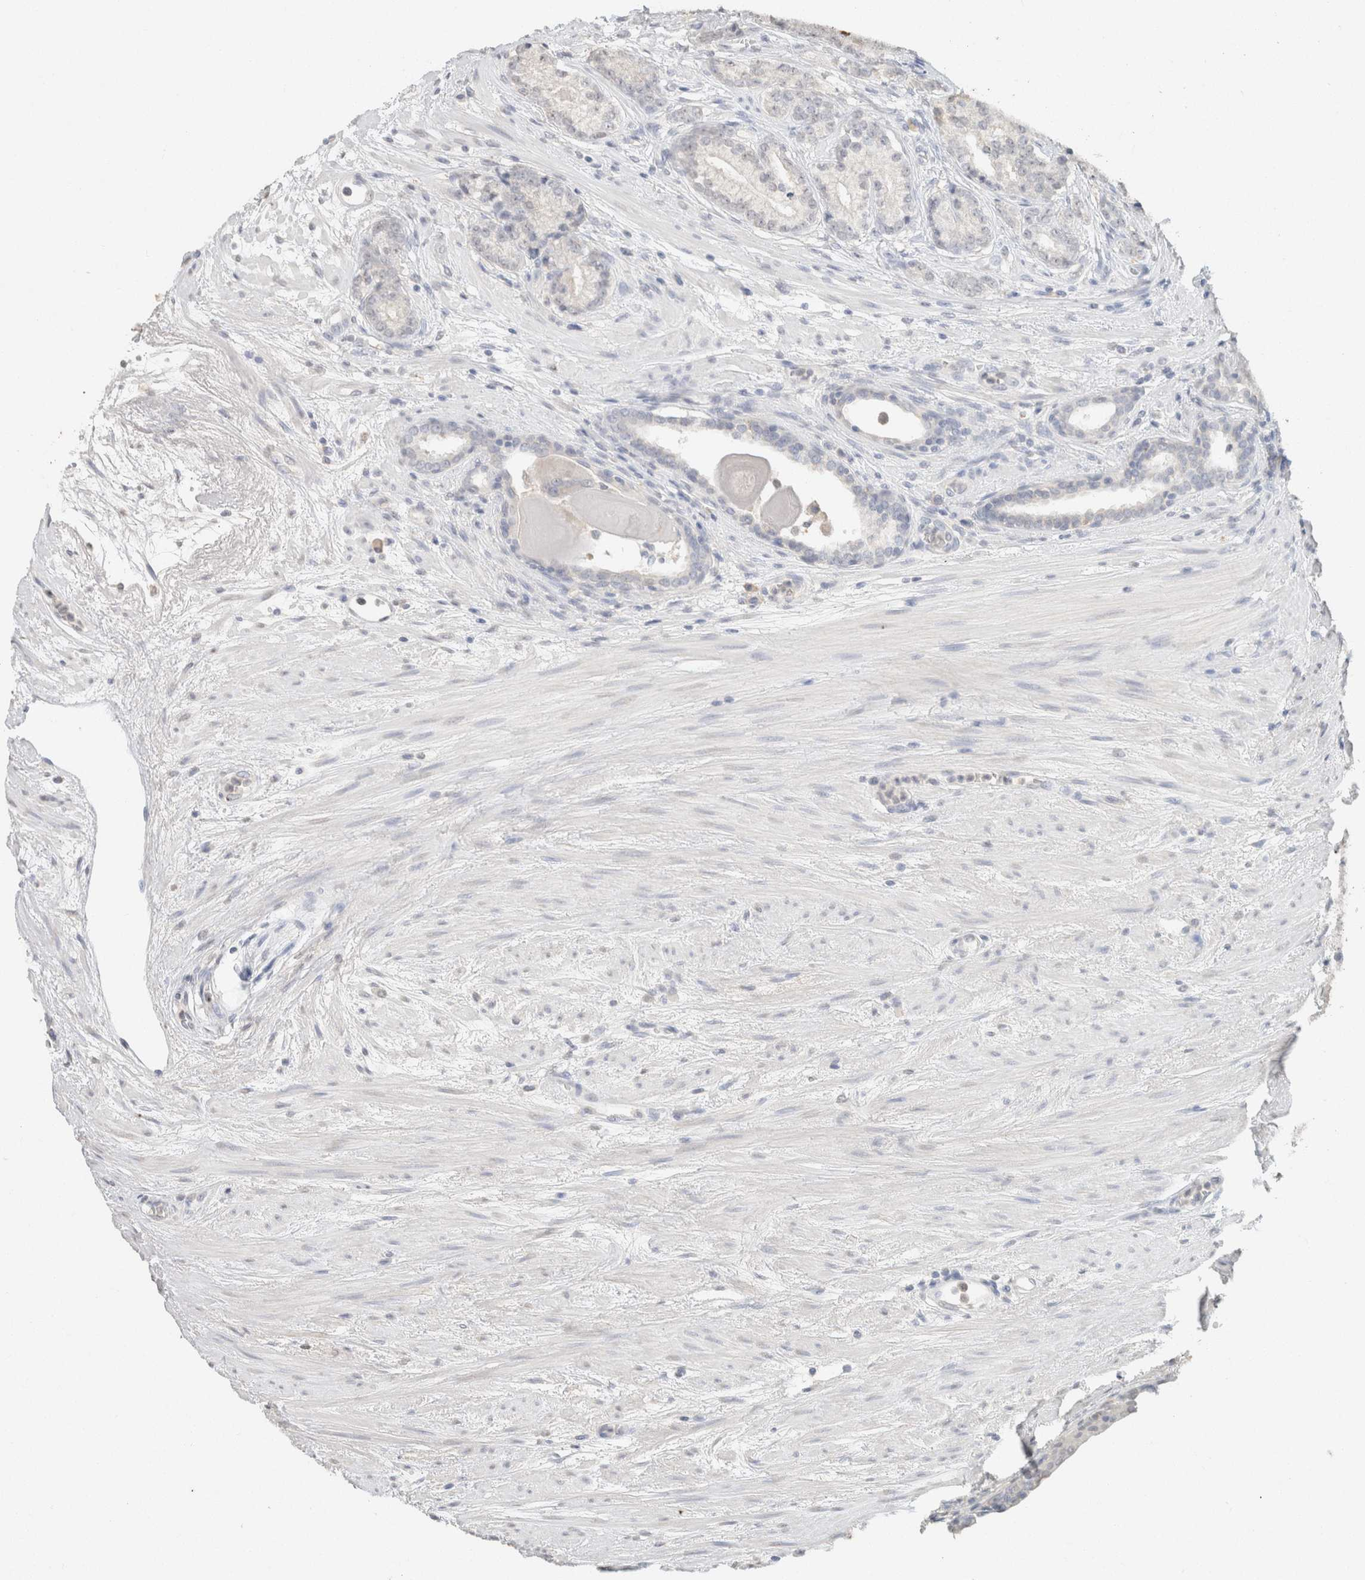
{"staining": {"intensity": "negative", "quantity": "none", "location": "none"}, "tissue": "prostate cancer", "cell_type": "Tumor cells", "image_type": "cancer", "snomed": [{"axis": "morphology", "description": "Adenocarcinoma, High grade"}, {"axis": "topography", "description": "Prostate"}], "caption": "Protein analysis of high-grade adenocarcinoma (prostate) demonstrates no significant staining in tumor cells.", "gene": "CPA1", "patient": {"sex": "male", "age": 61}}